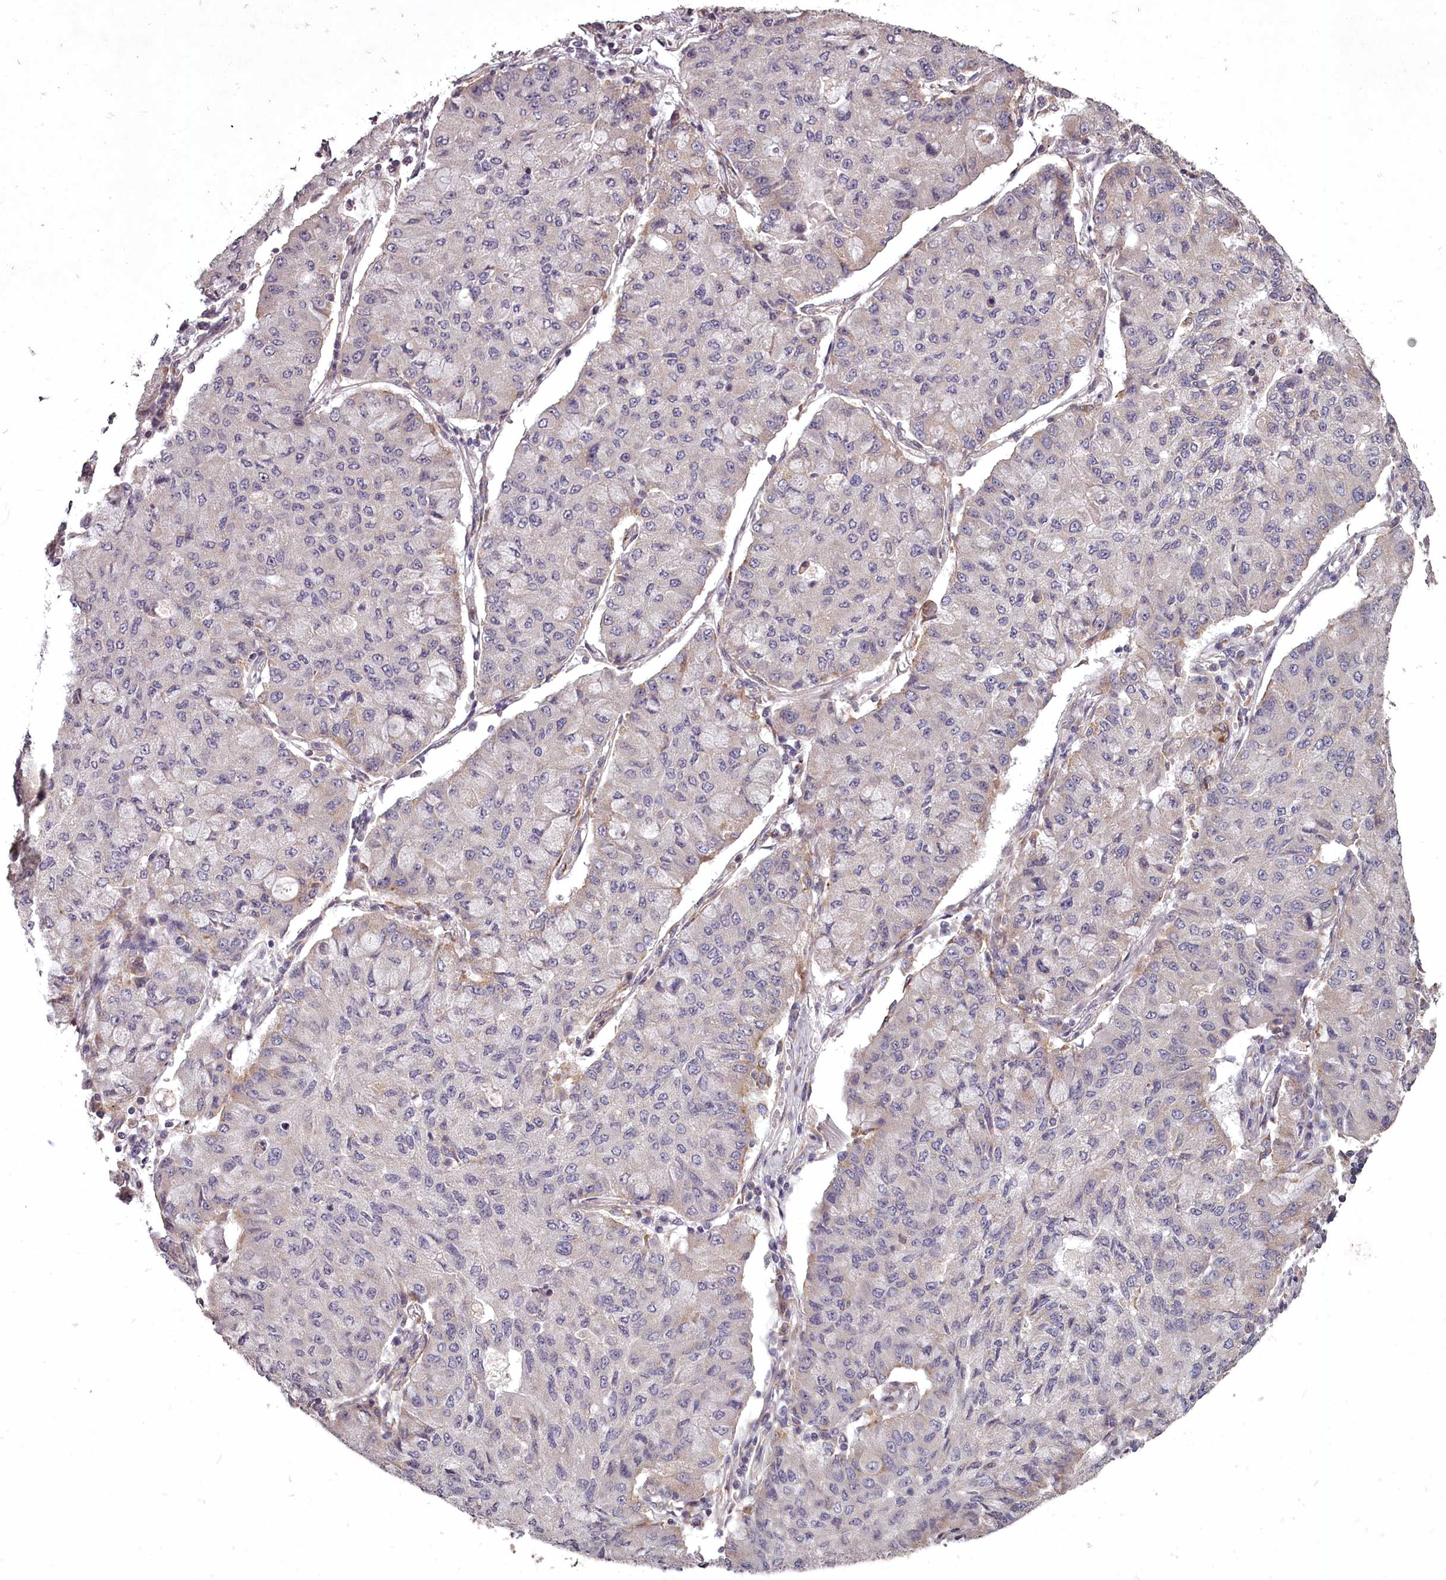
{"staining": {"intensity": "negative", "quantity": "none", "location": "none"}, "tissue": "lung cancer", "cell_type": "Tumor cells", "image_type": "cancer", "snomed": [{"axis": "morphology", "description": "Squamous cell carcinoma, NOS"}, {"axis": "topography", "description": "Lung"}], "caption": "Squamous cell carcinoma (lung) stained for a protein using immunohistochemistry (IHC) reveals no positivity tumor cells.", "gene": "STX6", "patient": {"sex": "male", "age": 74}}